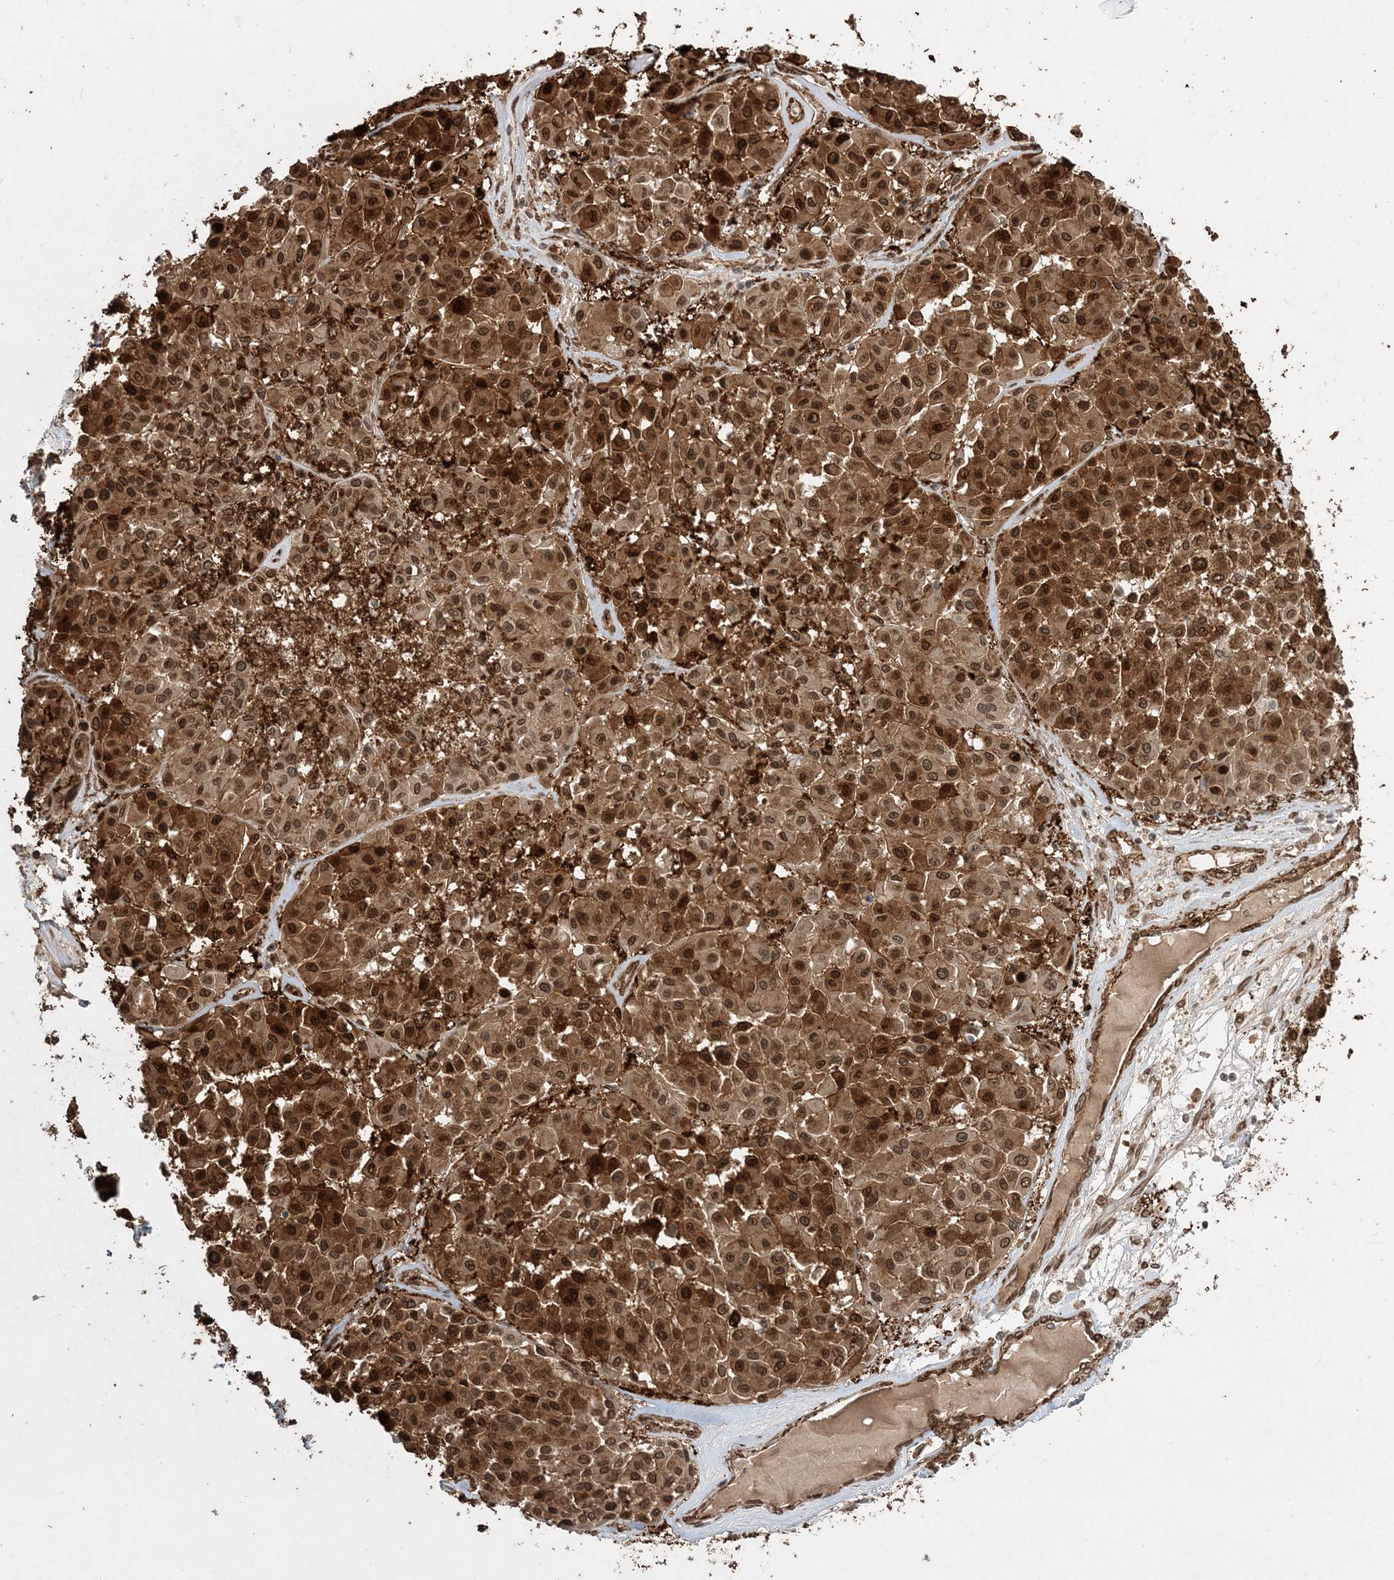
{"staining": {"intensity": "strong", "quantity": ">75%", "location": "cytoplasmic/membranous,nuclear"}, "tissue": "melanoma", "cell_type": "Tumor cells", "image_type": "cancer", "snomed": [{"axis": "morphology", "description": "Malignant melanoma, Metastatic site"}, {"axis": "topography", "description": "Soft tissue"}], "caption": "Melanoma stained with a brown dye shows strong cytoplasmic/membranous and nuclear positive staining in approximately >75% of tumor cells.", "gene": "ETAA1", "patient": {"sex": "male", "age": 41}}